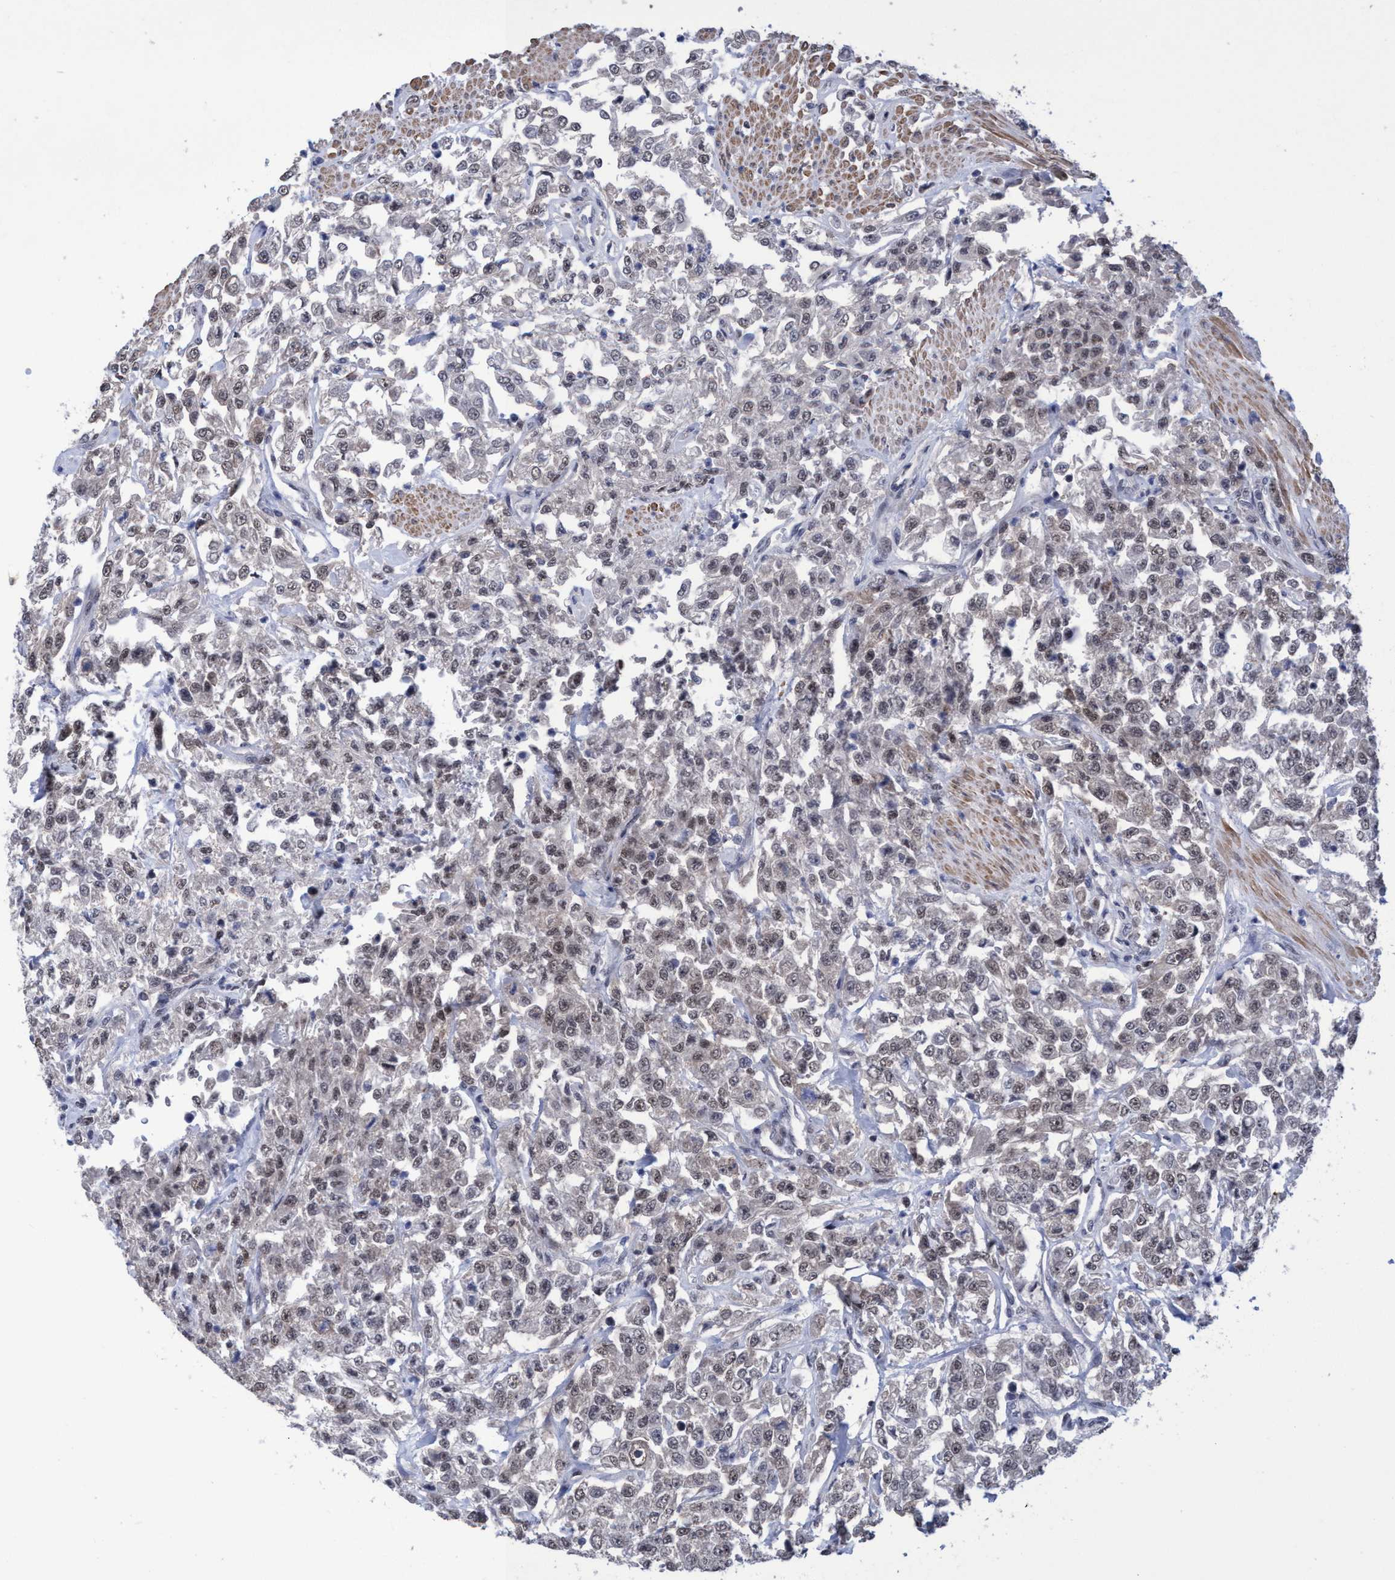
{"staining": {"intensity": "weak", "quantity": "25%-75%", "location": "nuclear"}, "tissue": "urothelial cancer", "cell_type": "Tumor cells", "image_type": "cancer", "snomed": [{"axis": "morphology", "description": "Urothelial carcinoma, High grade"}, {"axis": "topography", "description": "Urinary bladder"}], "caption": "High-power microscopy captured an immunohistochemistry (IHC) micrograph of urothelial carcinoma (high-grade), revealing weak nuclear positivity in about 25%-75% of tumor cells. Nuclei are stained in blue.", "gene": "C9orf78", "patient": {"sex": "male", "age": 46}}